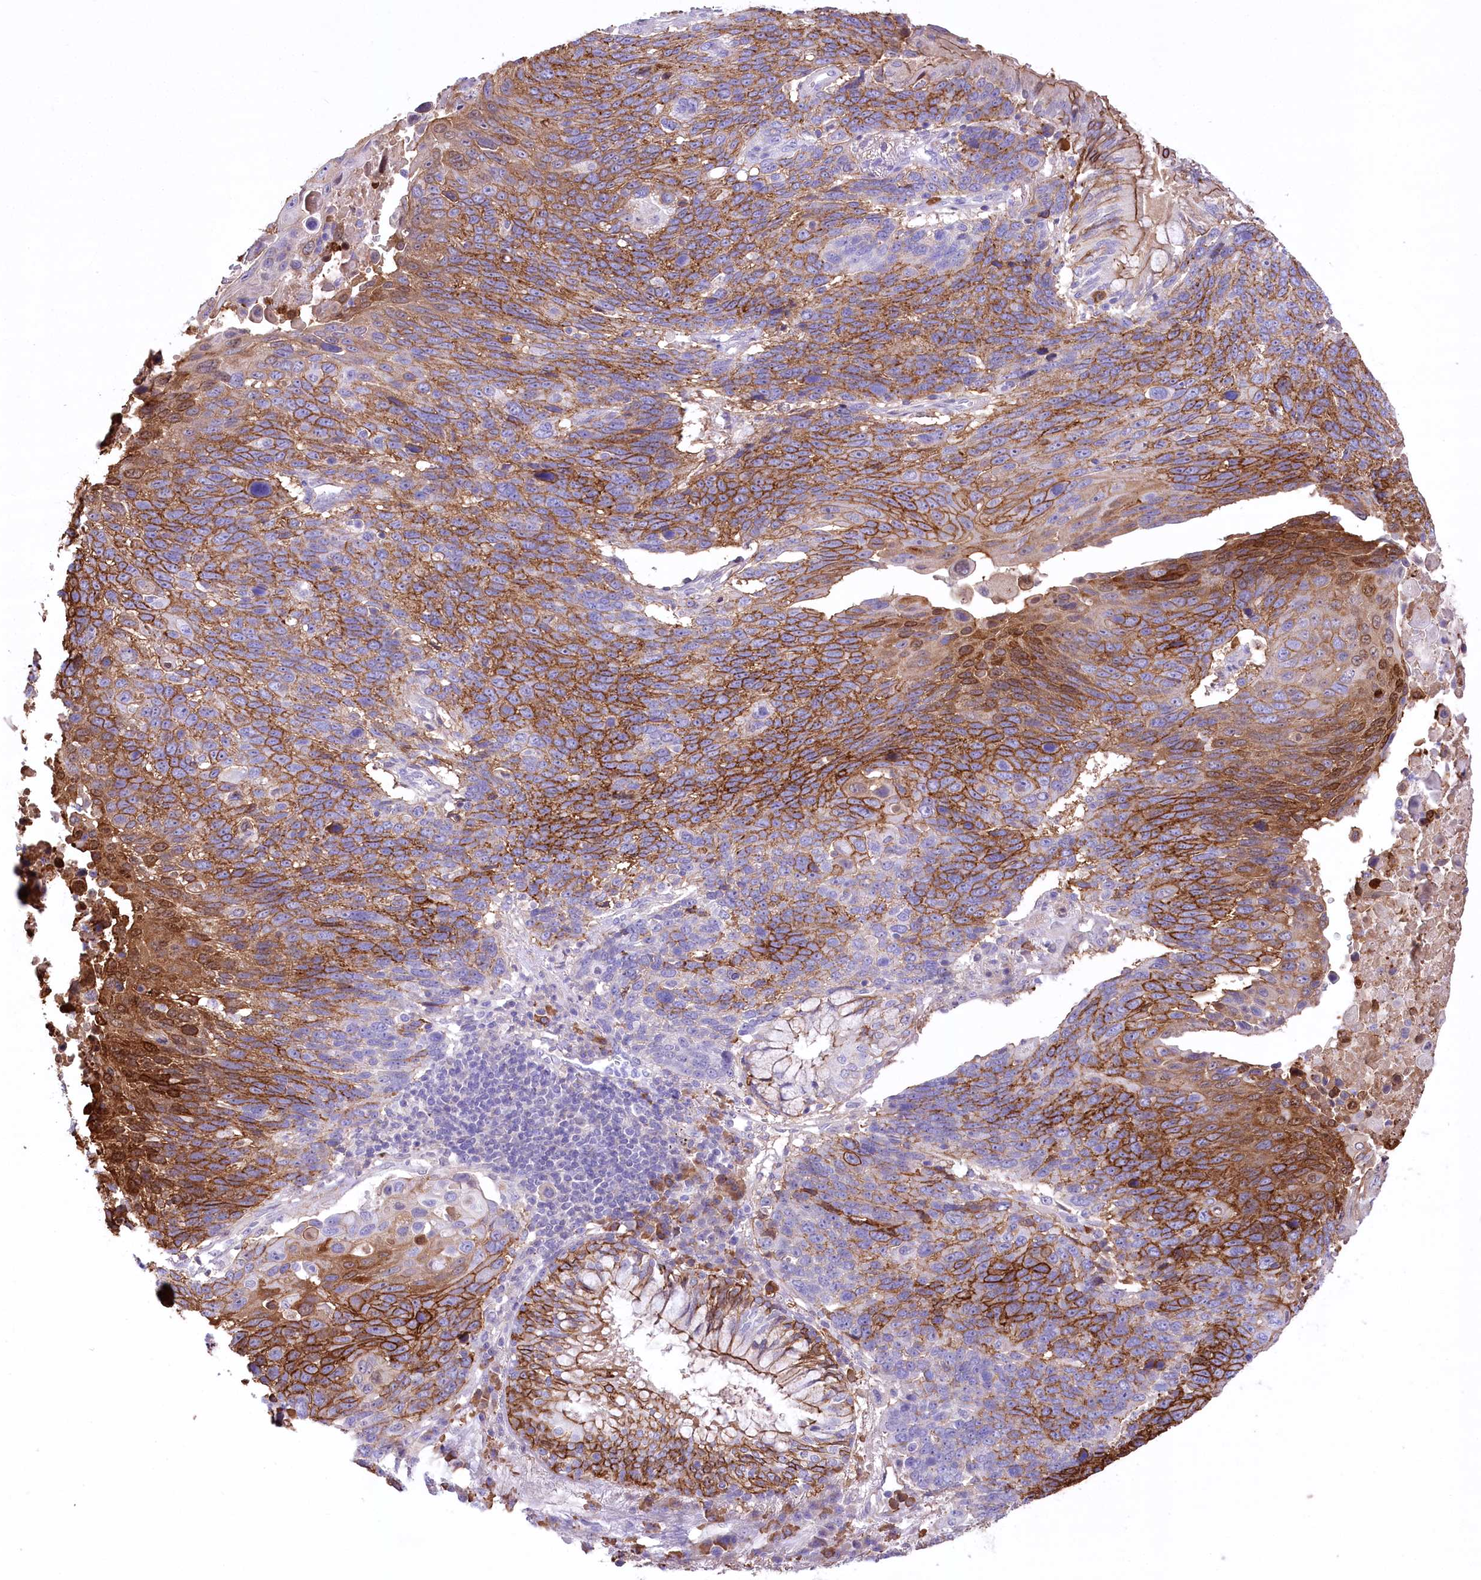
{"staining": {"intensity": "strong", "quantity": ">75%", "location": "cytoplasmic/membranous"}, "tissue": "lung cancer", "cell_type": "Tumor cells", "image_type": "cancer", "snomed": [{"axis": "morphology", "description": "Squamous cell carcinoma, NOS"}, {"axis": "topography", "description": "Lung"}], "caption": "Human lung squamous cell carcinoma stained with a brown dye displays strong cytoplasmic/membranous positive staining in approximately >75% of tumor cells.", "gene": "CEP164", "patient": {"sex": "male", "age": 66}}